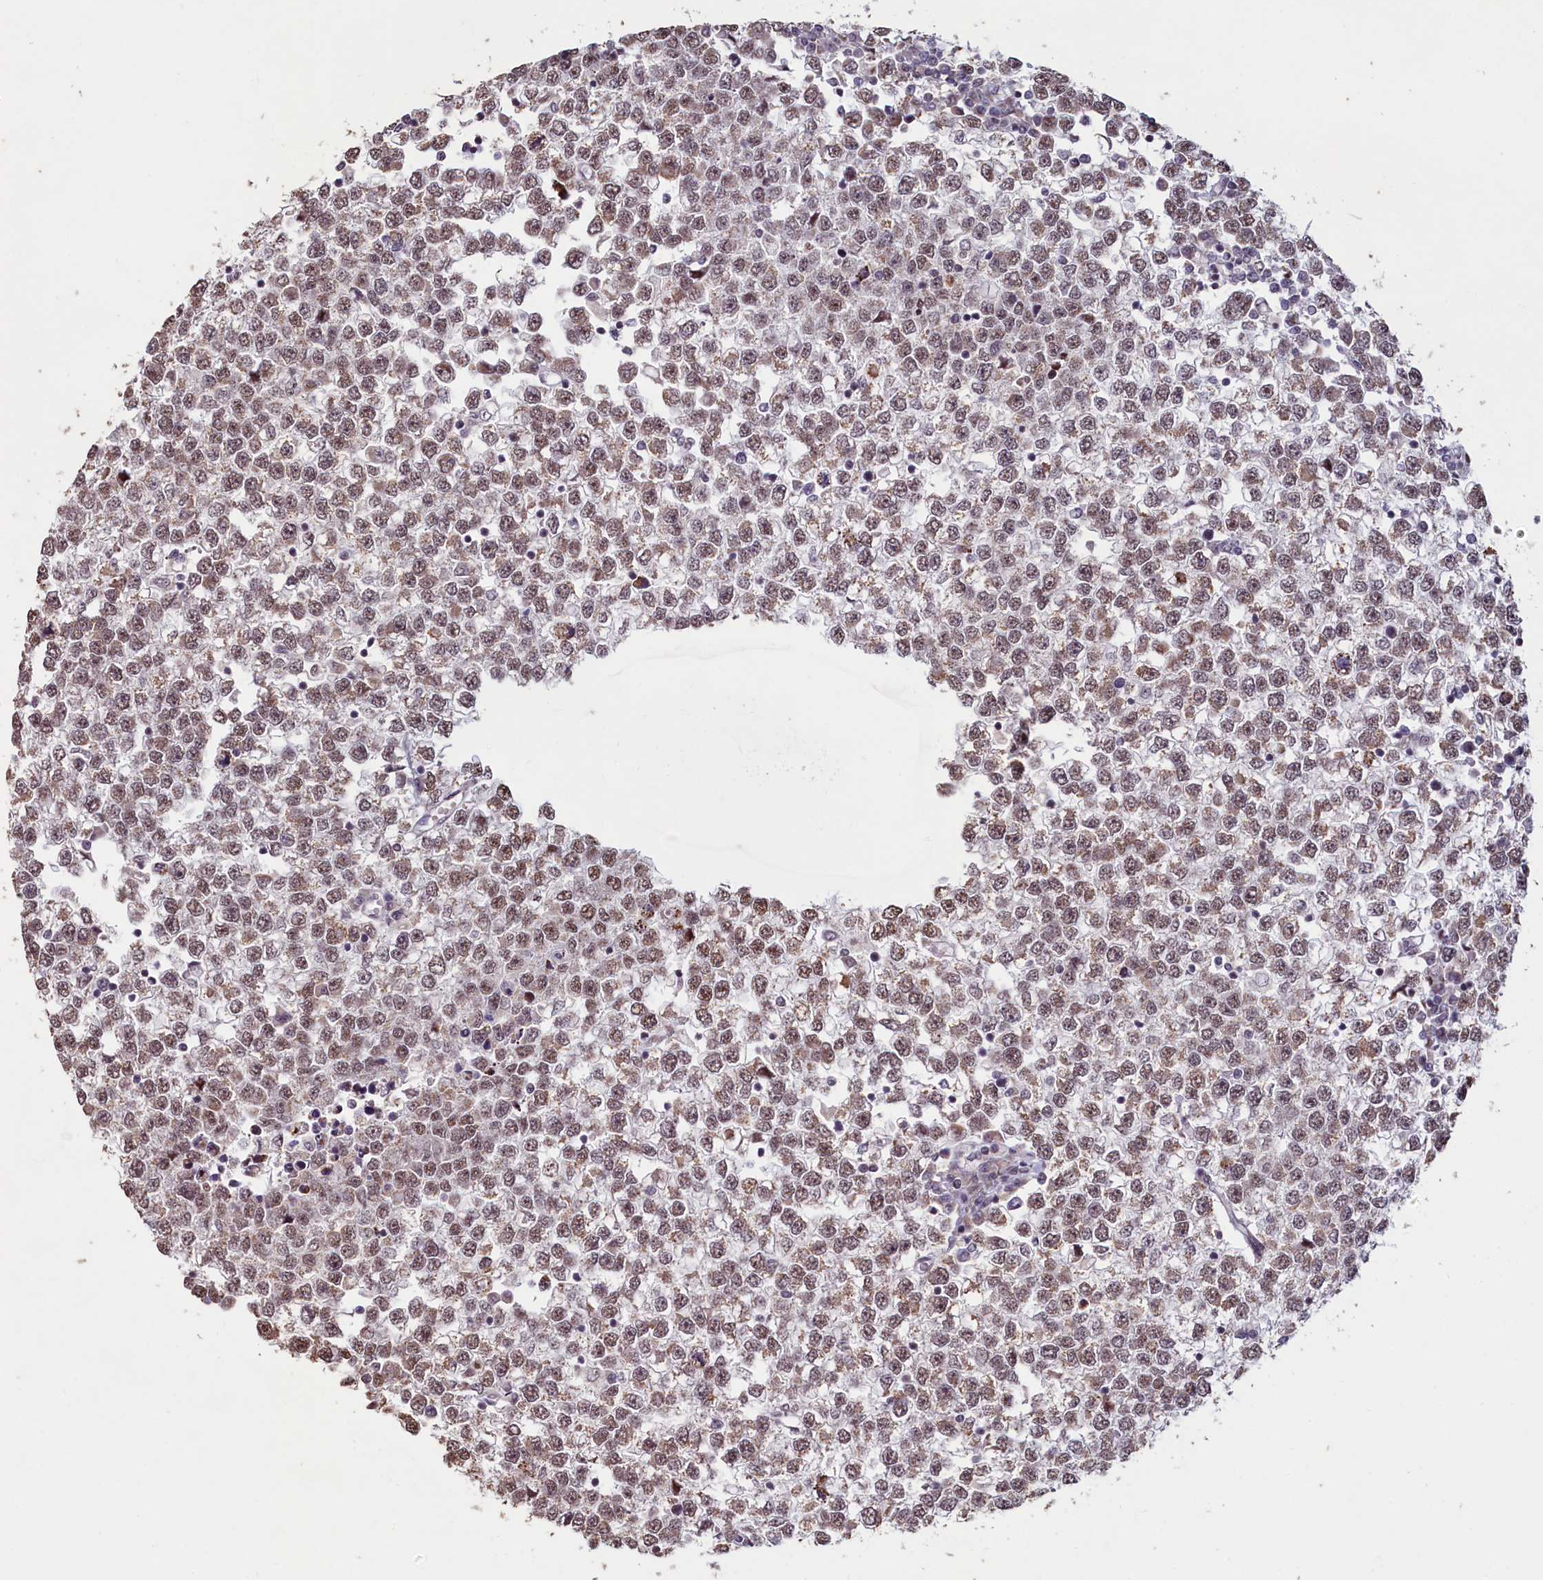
{"staining": {"intensity": "moderate", "quantity": ">75%", "location": "nuclear"}, "tissue": "testis cancer", "cell_type": "Tumor cells", "image_type": "cancer", "snomed": [{"axis": "morphology", "description": "Seminoma, NOS"}, {"axis": "topography", "description": "Testis"}], "caption": "Immunohistochemistry (IHC) of seminoma (testis) exhibits medium levels of moderate nuclear staining in about >75% of tumor cells. The protein of interest is shown in brown color, while the nuclei are stained blue.", "gene": "PDE6D", "patient": {"sex": "male", "age": 65}}